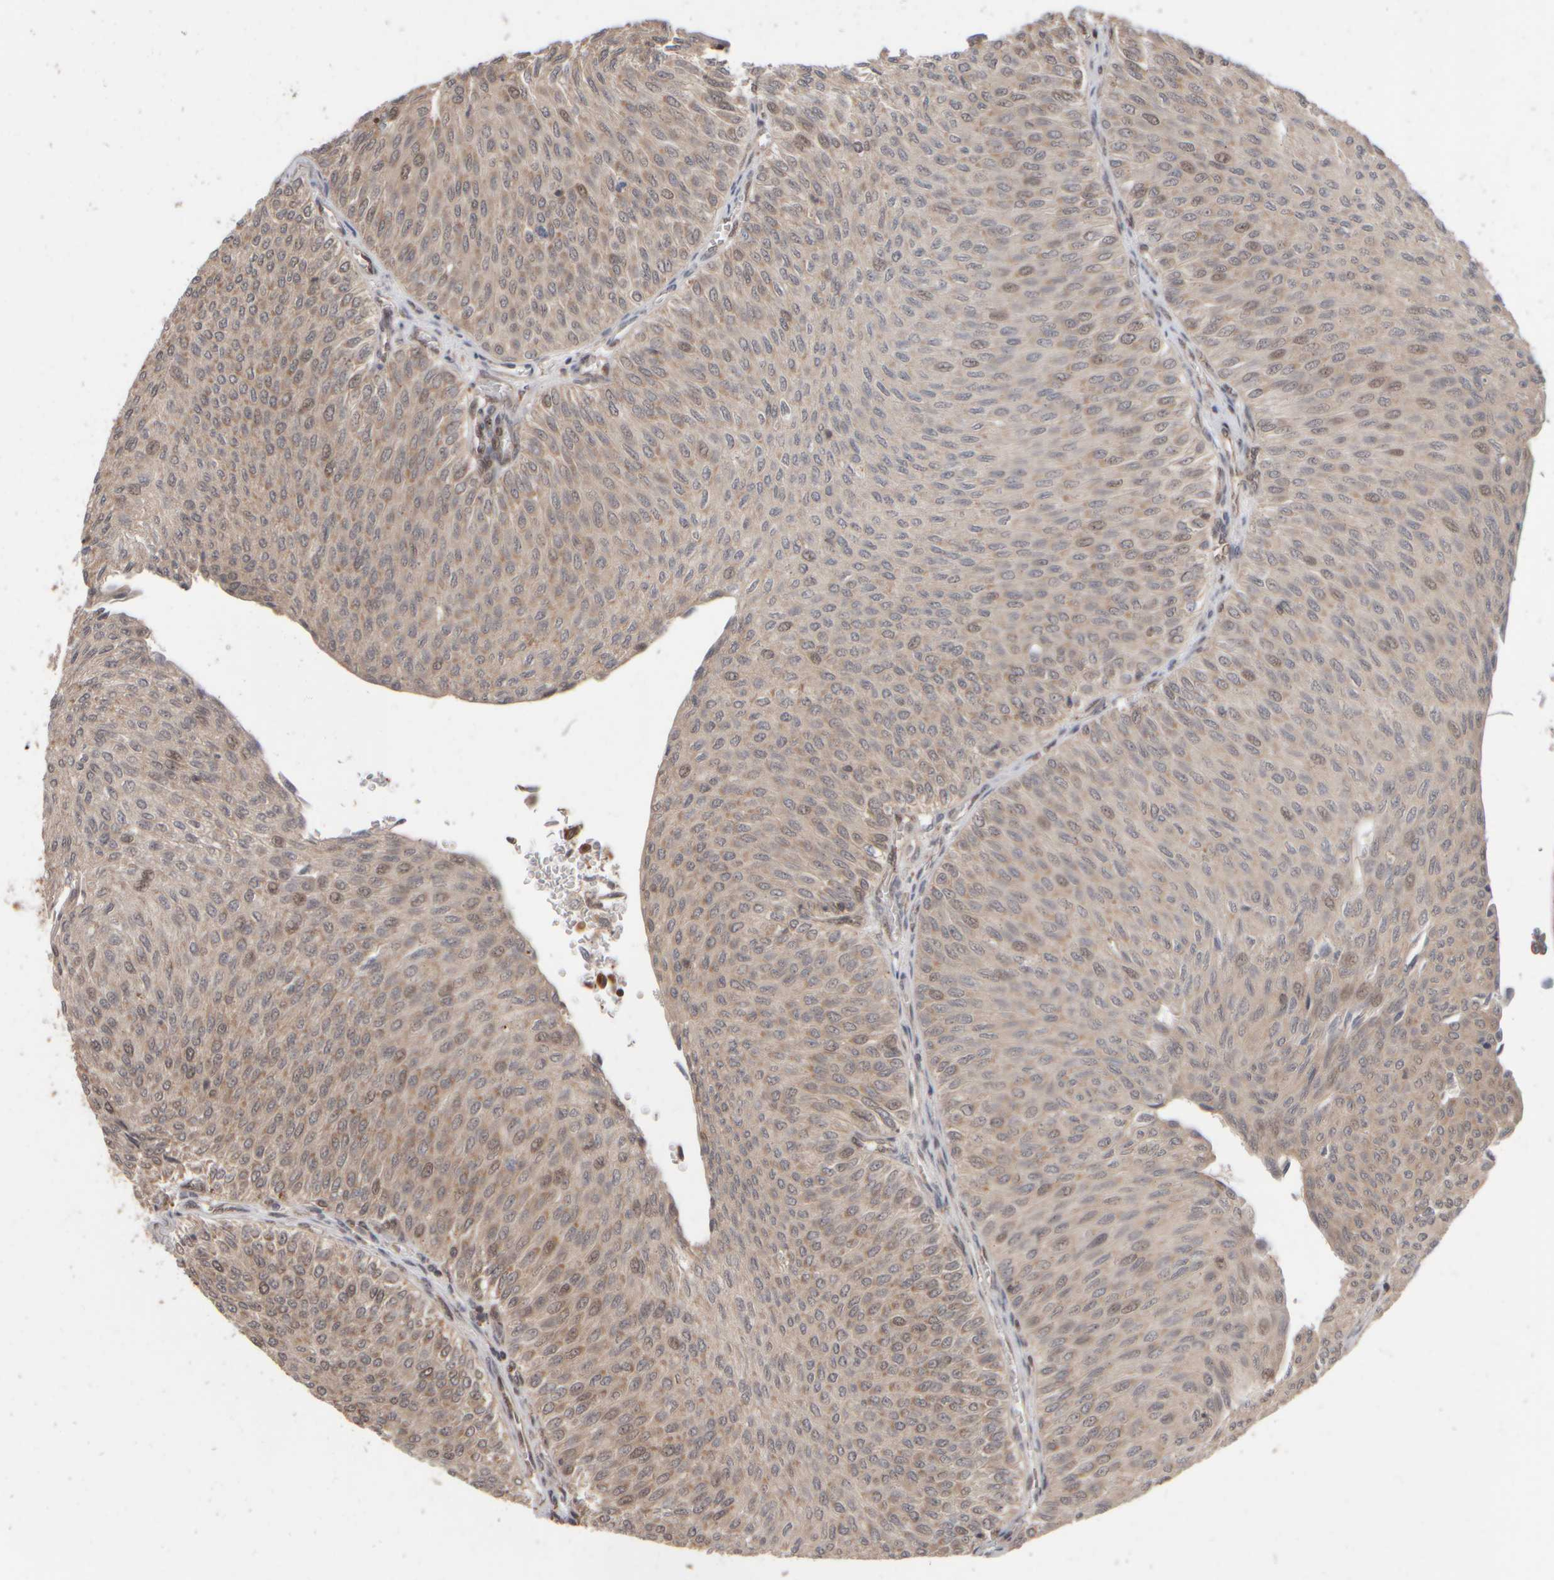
{"staining": {"intensity": "weak", "quantity": ">75%", "location": "cytoplasmic/membranous,nuclear"}, "tissue": "urothelial cancer", "cell_type": "Tumor cells", "image_type": "cancer", "snomed": [{"axis": "morphology", "description": "Urothelial carcinoma, Low grade"}, {"axis": "topography", "description": "Urinary bladder"}], "caption": "Immunohistochemistry image of neoplastic tissue: urothelial cancer stained using immunohistochemistry (IHC) shows low levels of weak protein expression localized specifically in the cytoplasmic/membranous and nuclear of tumor cells, appearing as a cytoplasmic/membranous and nuclear brown color.", "gene": "ABHD11", "patient": {"sex": "male", "age": 78}}